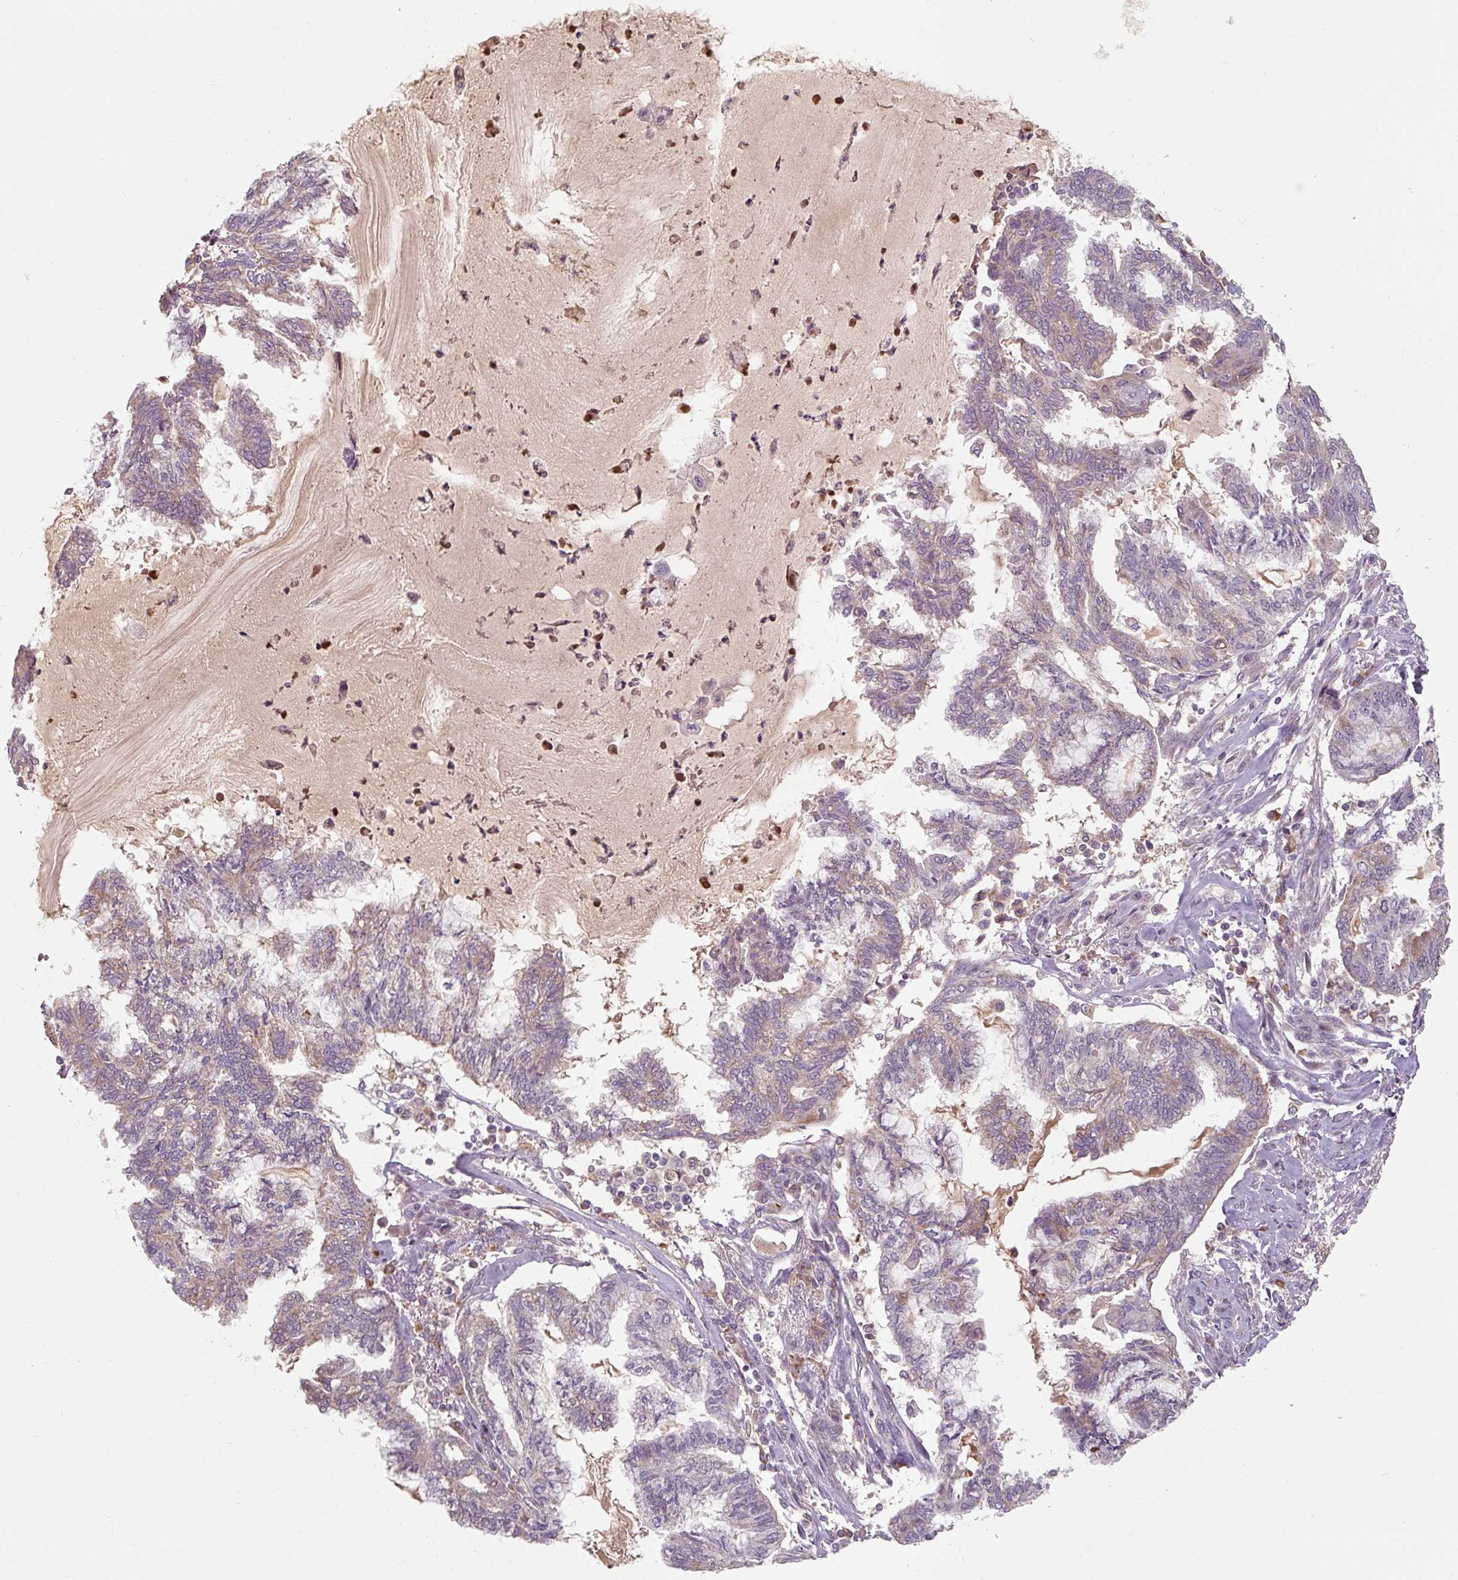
{"staining": {"intensity": "weak", "quantity": "<25%", "location": "cytoplasmic/membranous"}, "tissue": "endometrial cancer", "cell_type": "Tumor cells", "image_type": "cancer", "snomed": [{"axis": "morphology", "description": "Adenocarcinoma, NOS"}, {"axis": "topography", "description": "Endometrium"}], "caption": "High magnification brightfield microscopy of endometrial cancer (adenocarcinoma) stained with DAB (brown) and counterstained with hematoxylin (blue): tumor cells show no significant positivity. (DAB (3,3'-diaminobenzidine) IHC, high magnification).", "gene": "TSEN54", "patient": {"sex": "female", "age": 86}}